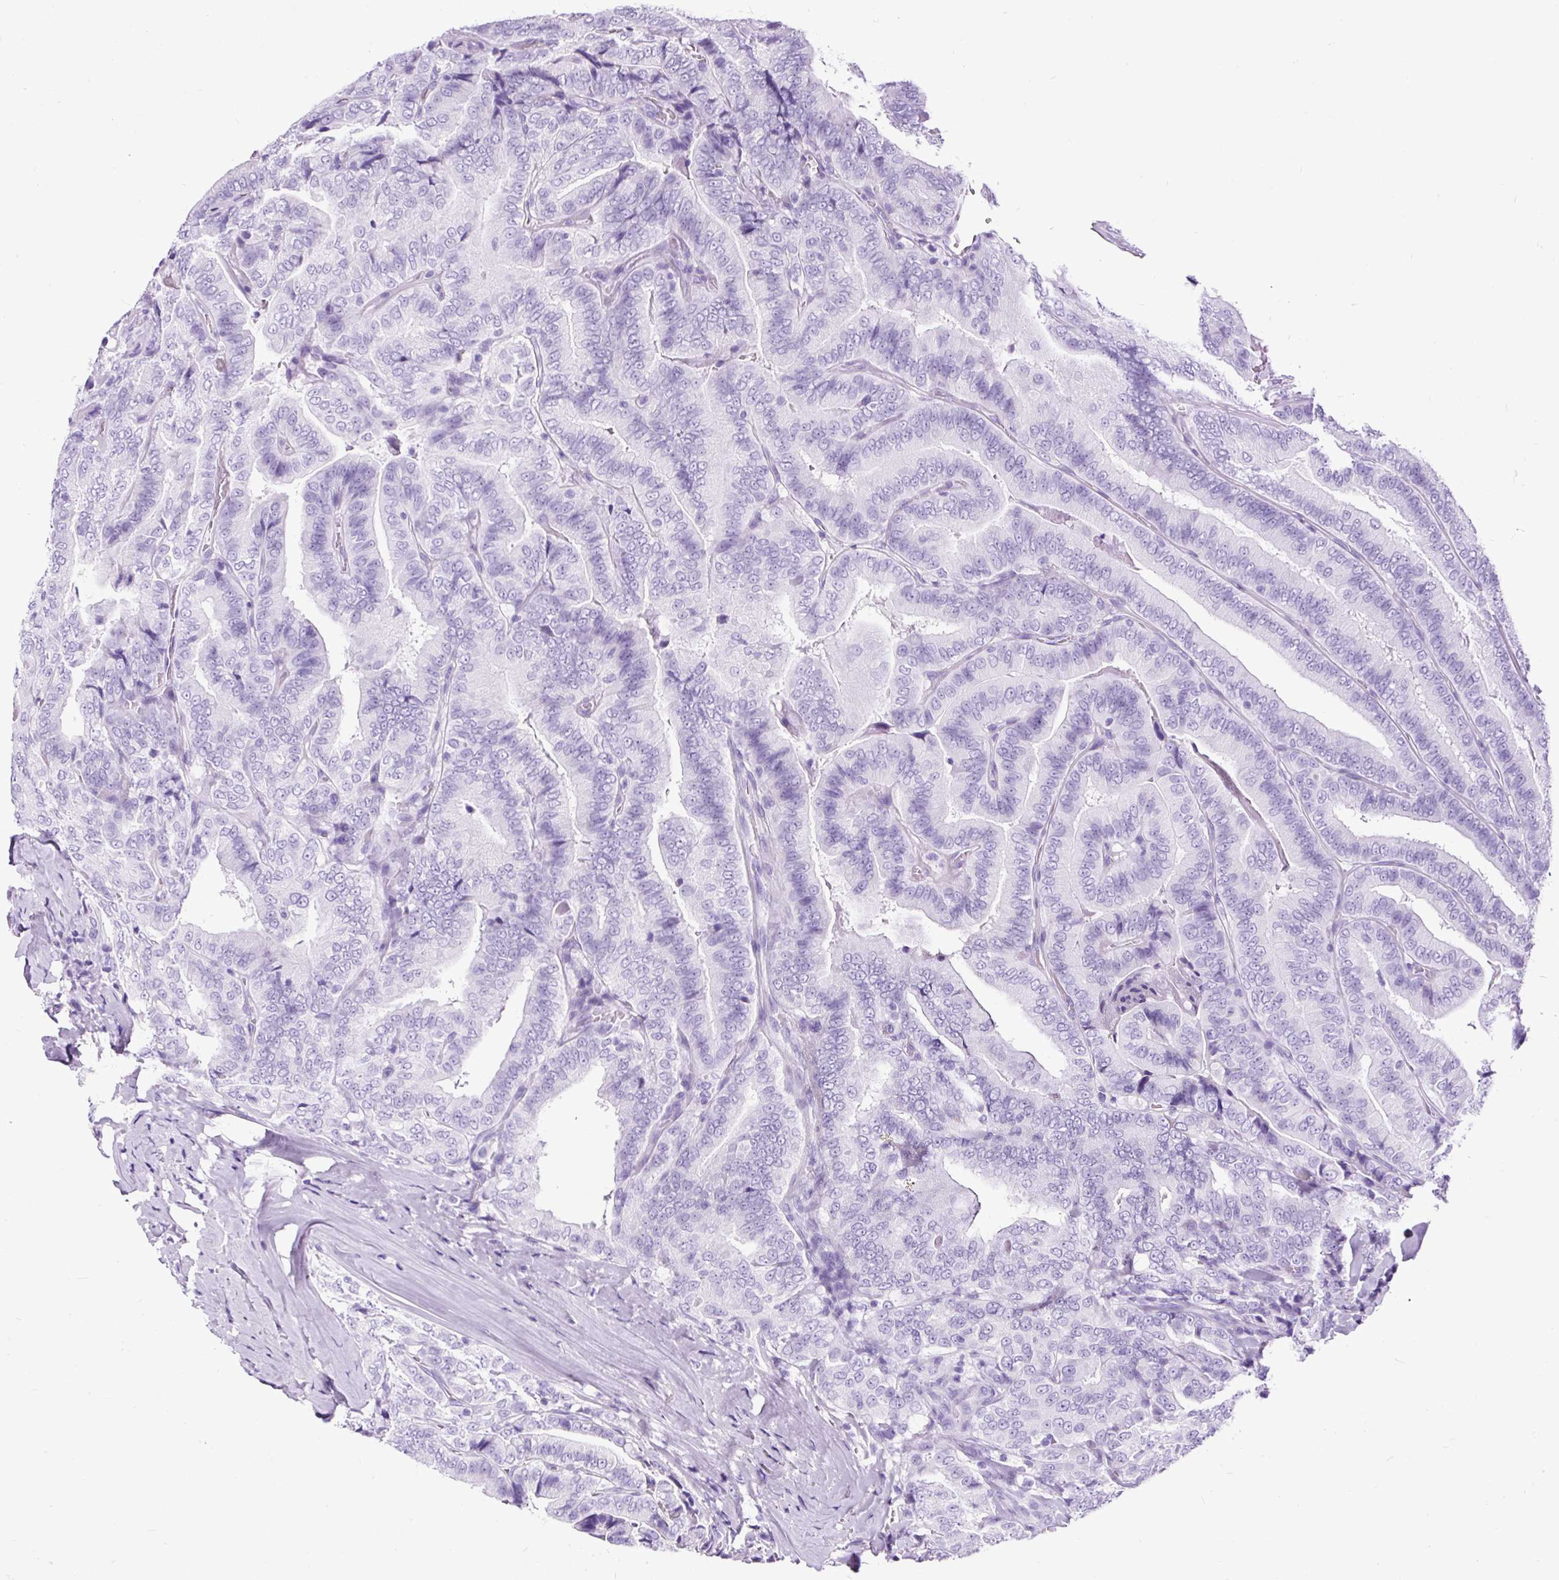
{"staining": {"intensity": "negative", "quantity": "none", "location": "none"}, "tissue": "thyroid cancer", "cell_type": "Tumor cells", "image_type": "cancer", "snomed": [{"axis": "morphology", "description": "Papillary adenocarcinoma, NOS"}, {"axis": "topography", "description": "Thyroid gland"}], "caption": "The micrograph reveals no significant expression in tumor cells of thyroid cancer.", "gene": "CEL", "patient": {"sex": "male", "age": 61}}